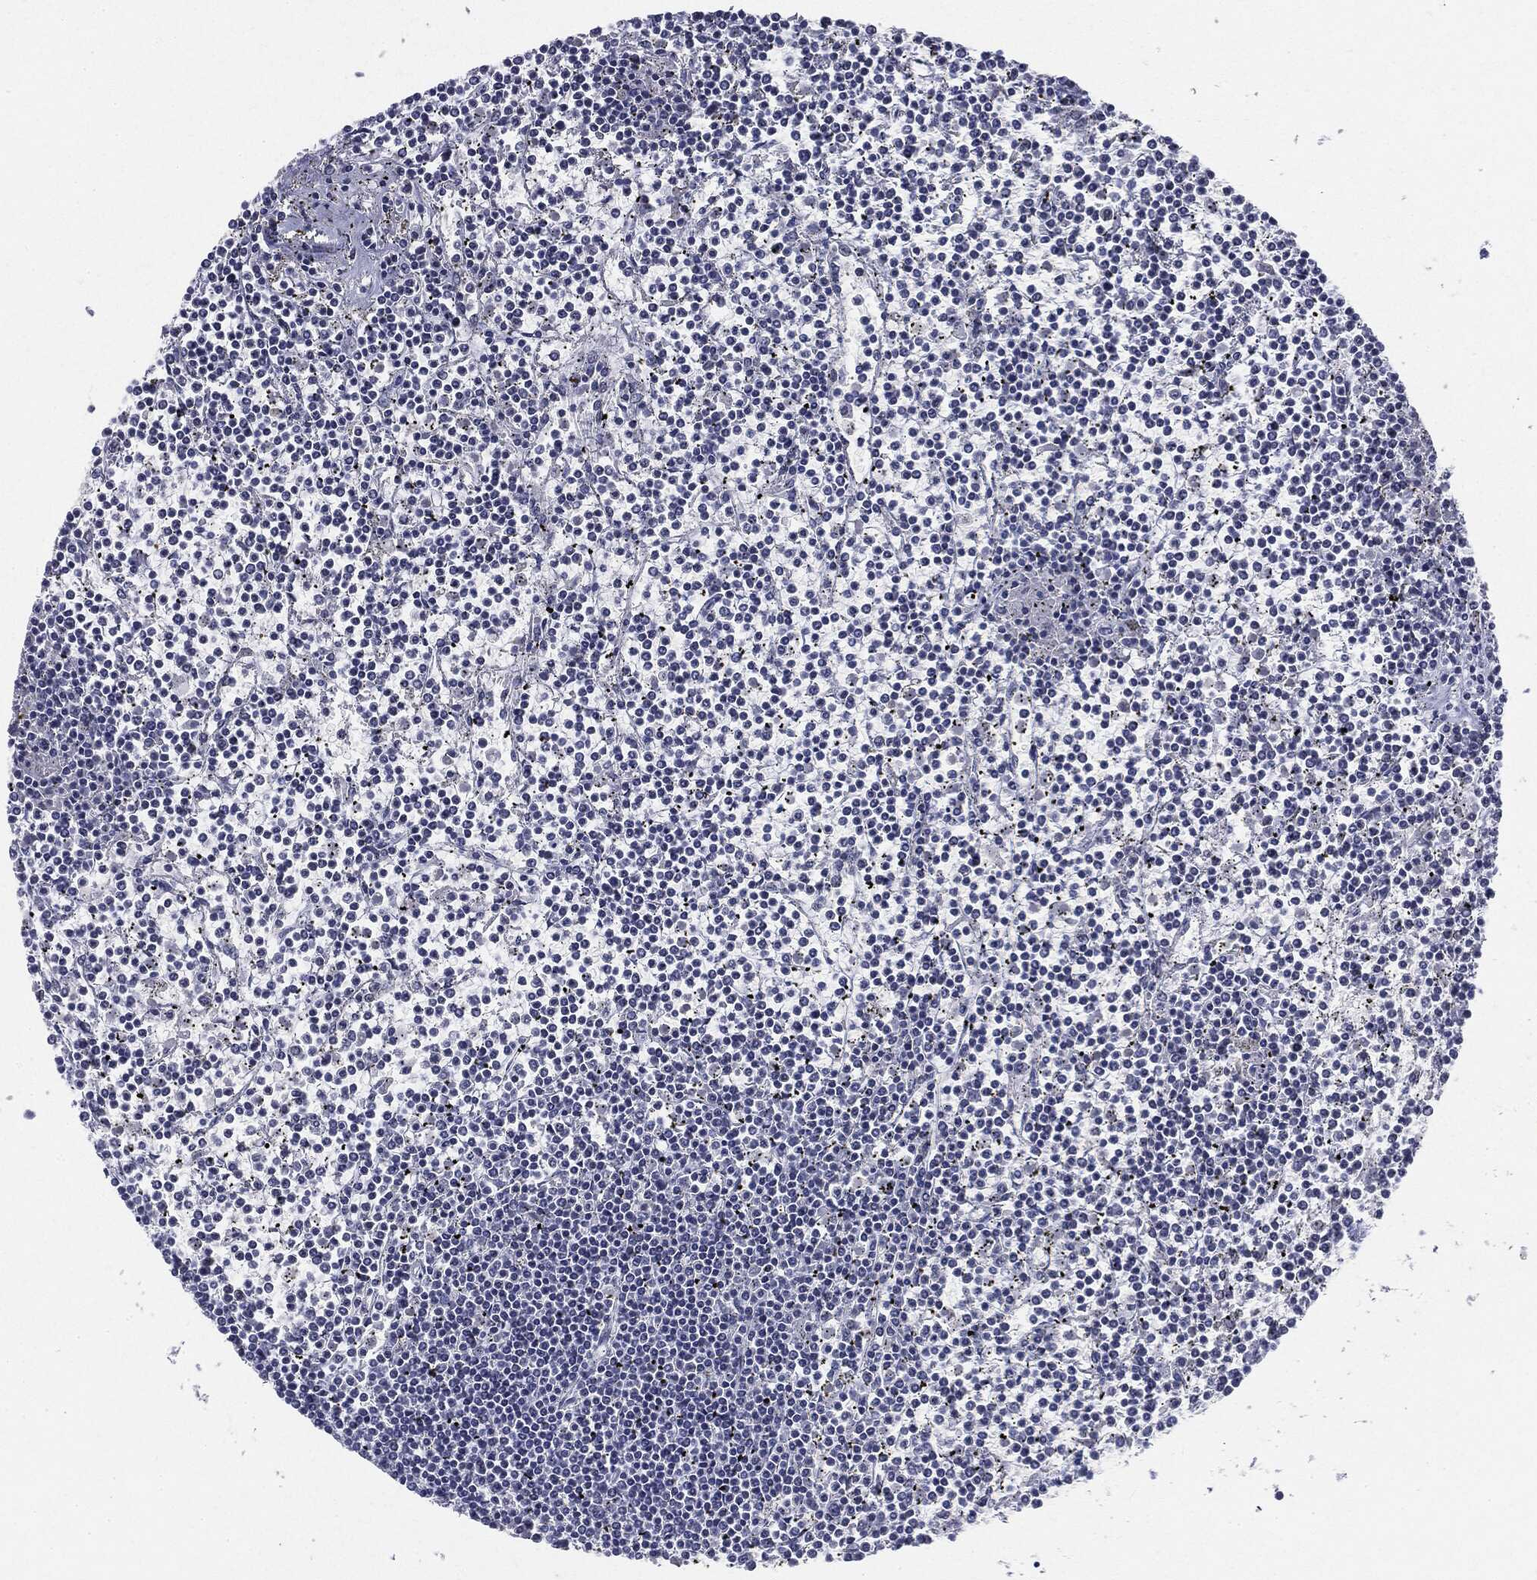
{"staining": {"intensity": "negative", "quantity": "none", "location": "none"}, "tissue": "lymphoma", "cell_type": "Tumor cells", "image_type": "cancer", "snomed": [{"axis": "morphology", "description": "Malignant lymphoma, non-Hodgkin's type, Low grade"}, {"axis": "topography", "description": "Spleen"}], "caption": "Tumor cells are negative for brown protein staining in lymphoma. (Brightfield microscopy of DAB (3,3'-diaminobenzidine) immunohistochemistry (IHC) at high magnification).", "gene": "CGB1", "patient": {"sex": "female", "age": 19}}